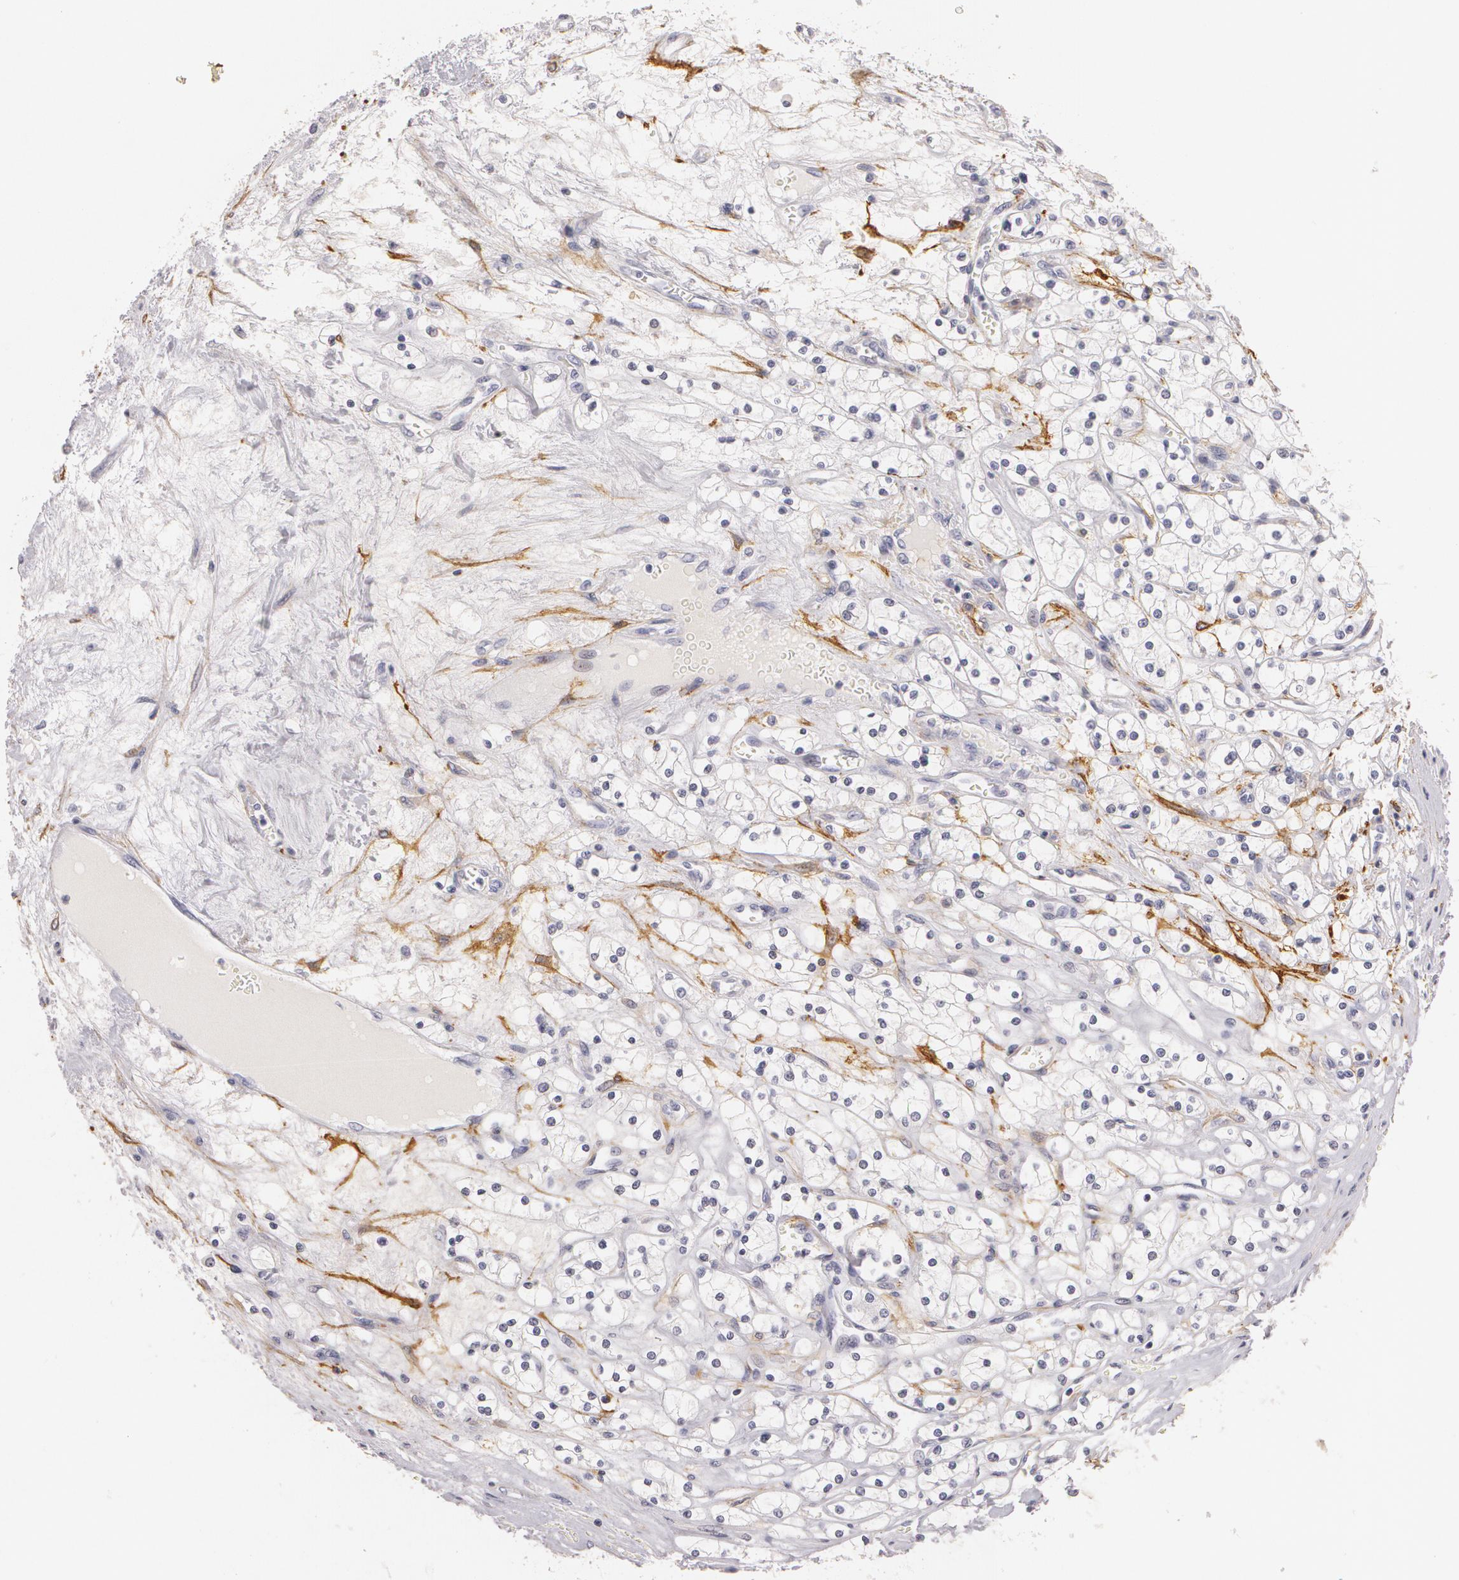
{"staining": {"intensity": "weak", "quantity": "<25%", "location": "cytoplasmic/membranous"}, "tissue": "renal cancer", "cell_type": "Tumor cells", "image_type": "cancer", "snomed": [{"axis": "morphology", "description": "Adenocarcinoma, NOS"}, {"axis": "topography", "description": "Kidney"}], "caption": "There is no significant positivity in tumor cells of renal adenocarcinoma.", "gene": "NGFR", "patient": {"sex": "male", "age": 61}}